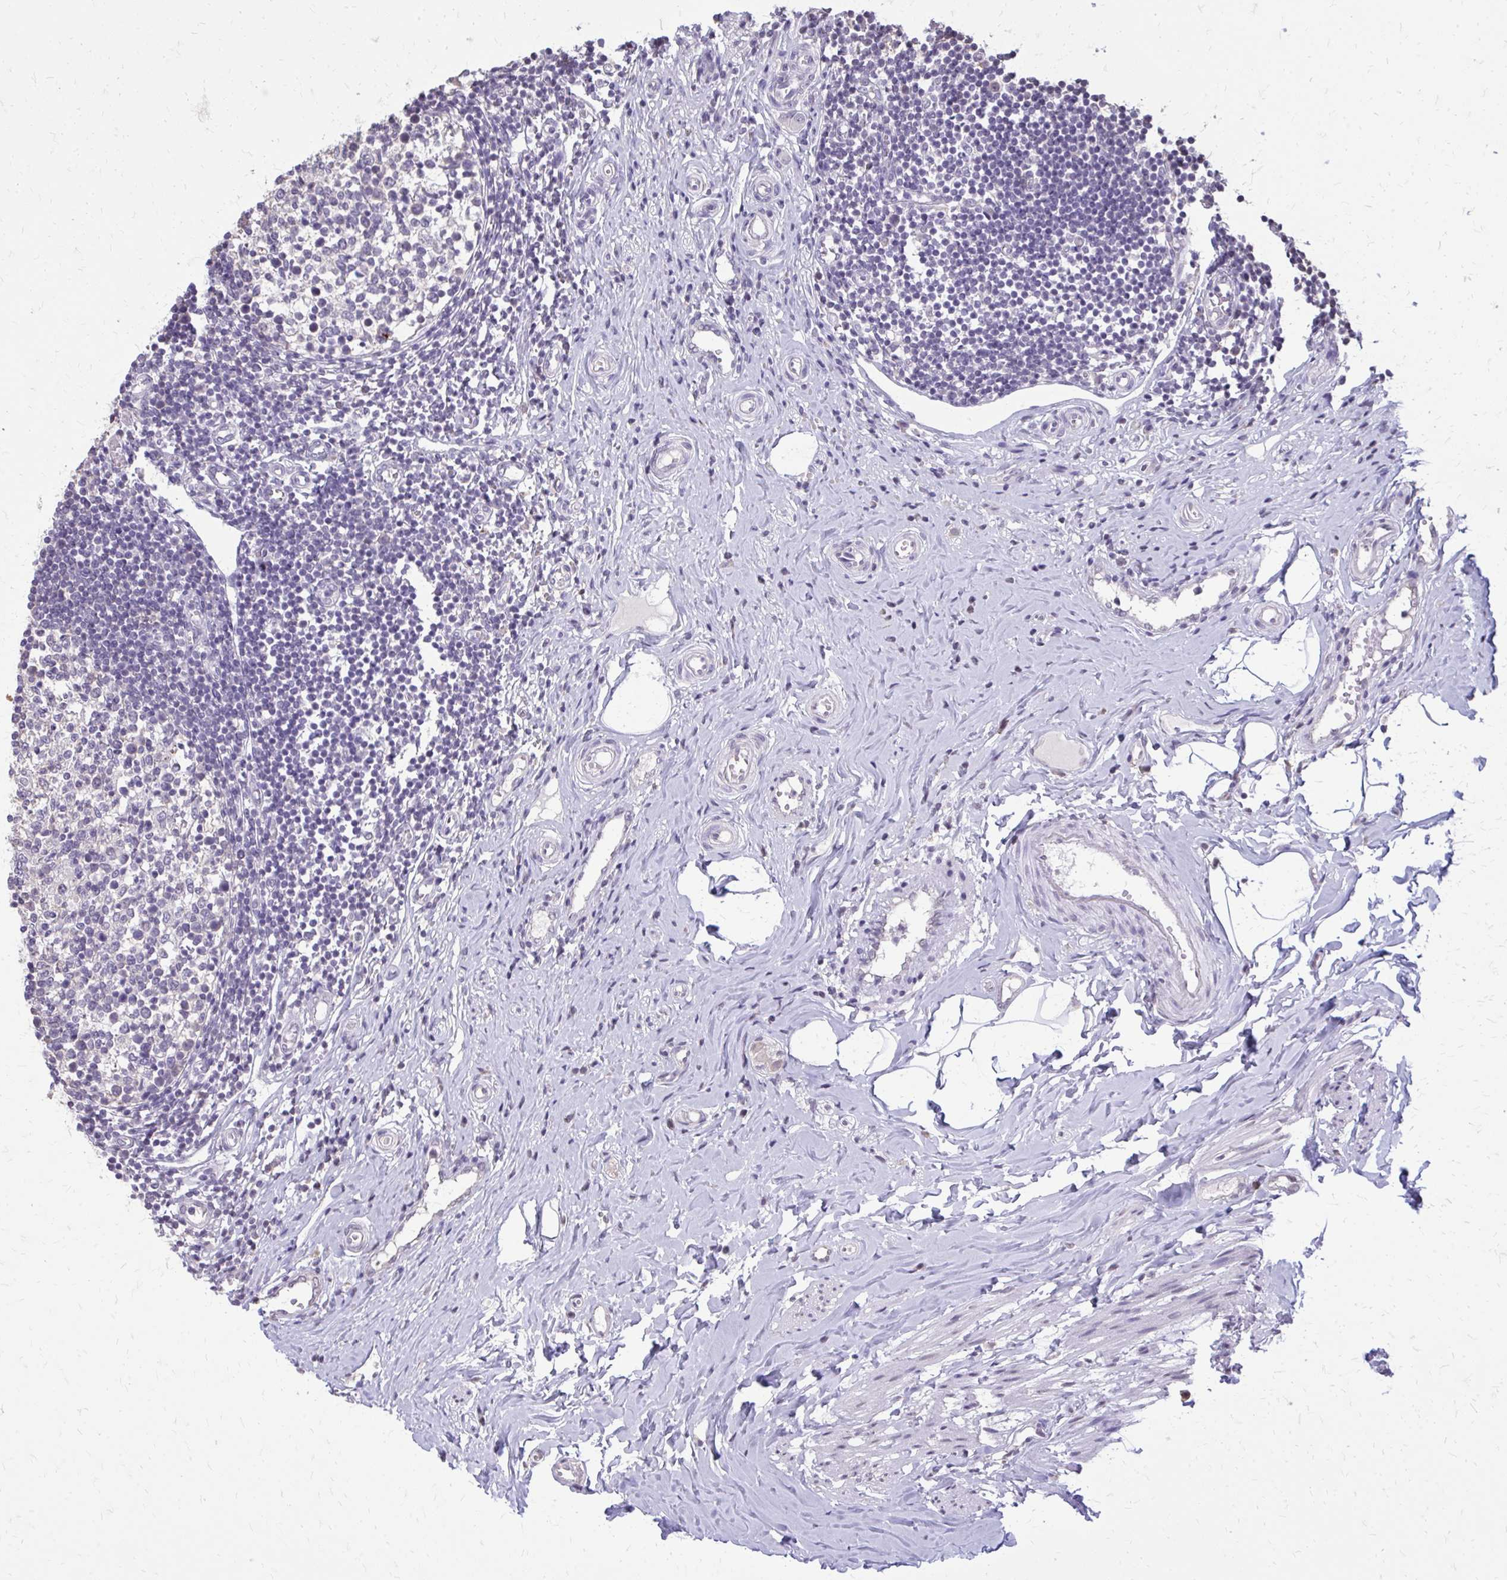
{"staining": {"intensity": "negative", "quantity": "none", "location": "none"}, "tissue": "appendix", "cell_type": "Glandular cells", "image_type": "normal", "snomed": [{"axis": "morphology", "description": "Normal tissue, NOS"}, {"axis": "topography", "description": "Appendix"}], "caption": "This is an immunohistochemistry histopathology image of benign human appendix. There is no positivity in glandular cells.", "gene": "AKAP5", "patient": {"sex": "female", "age": 17}}